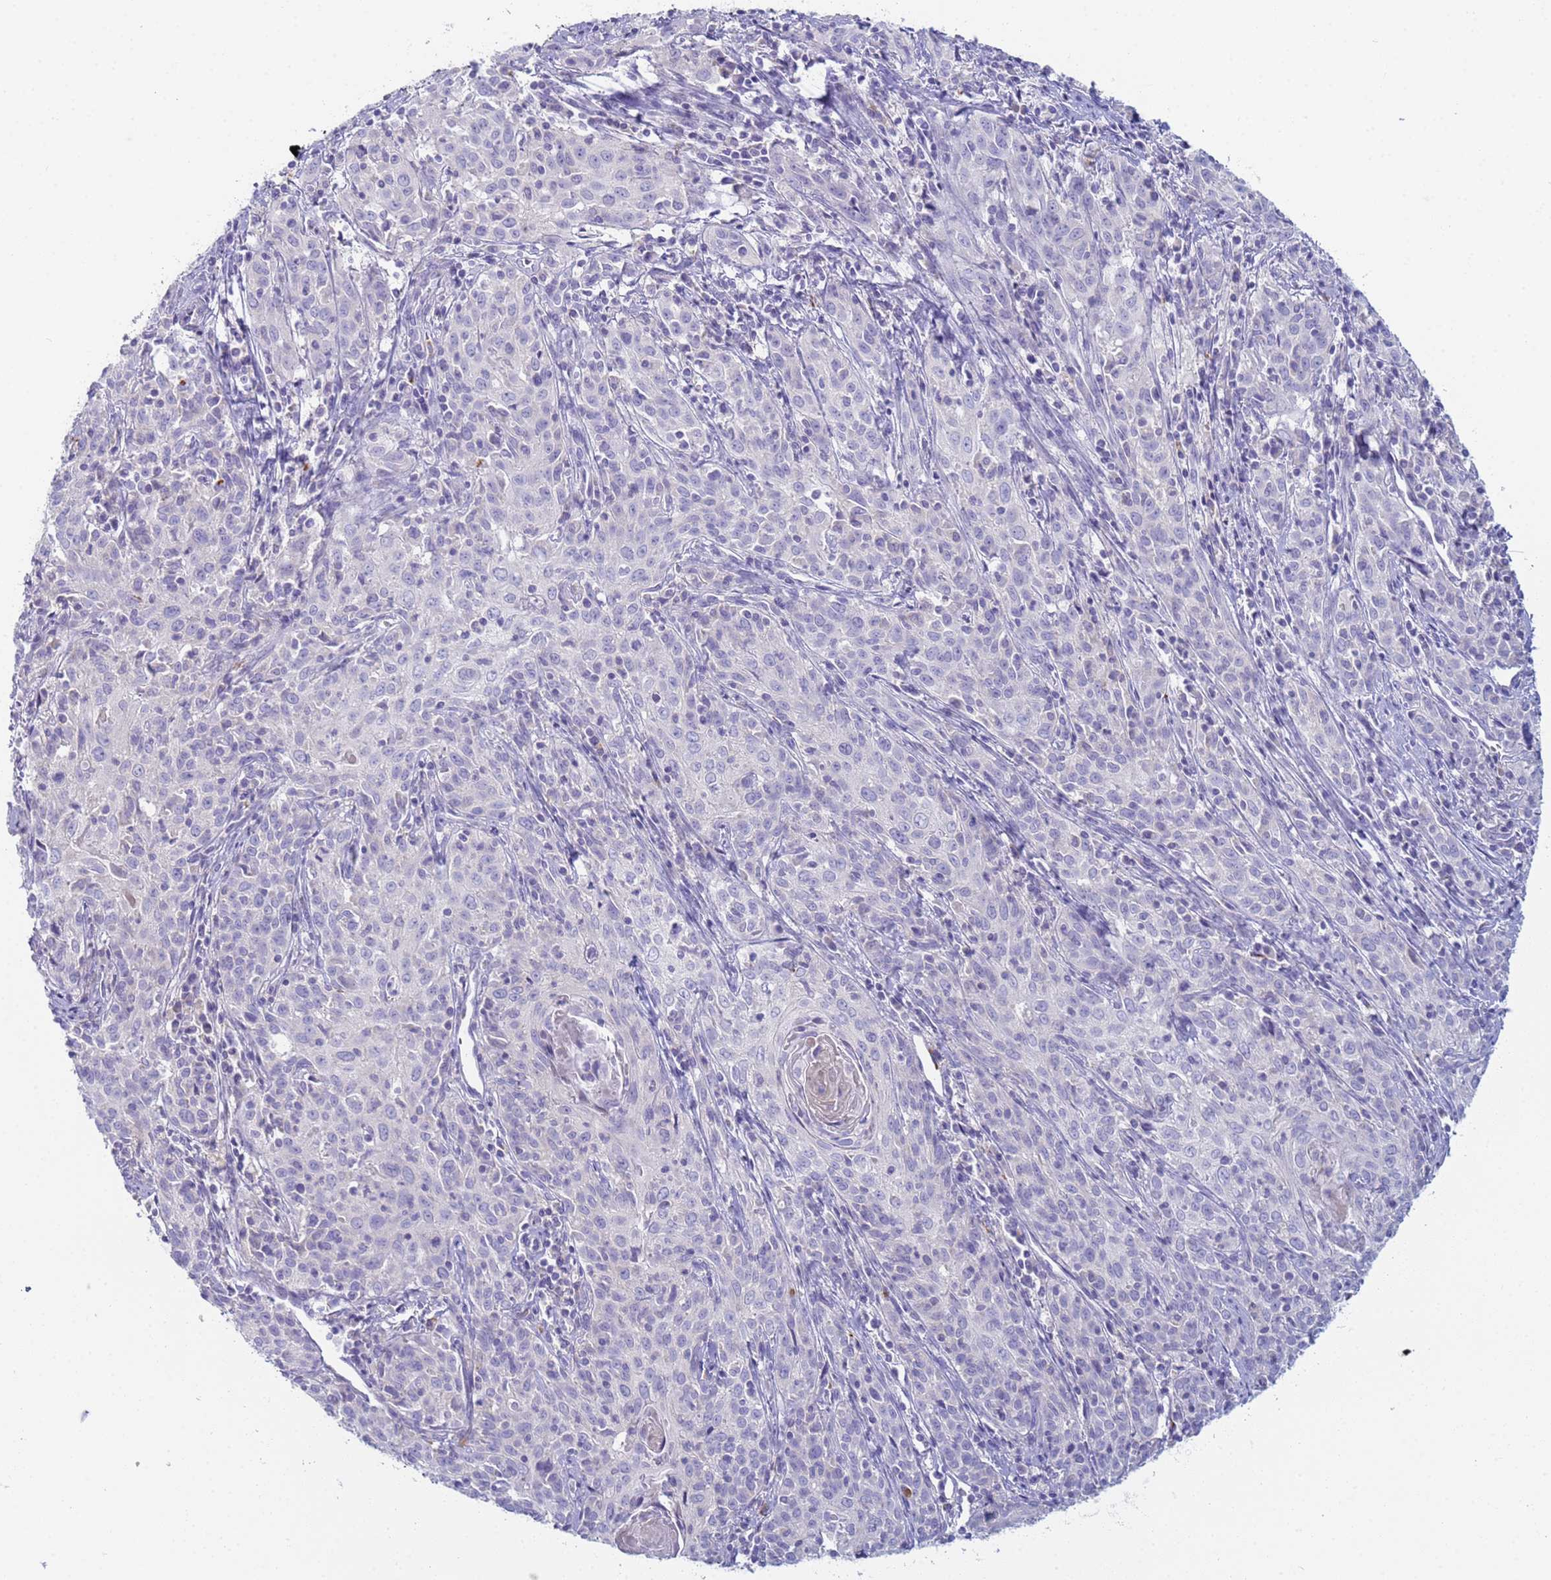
{"staining": {"intensity": "negative", "quantity": "none", "location": "none"}, "tissue": "cervical cancer", "cell_type": "Tumor cells", "image_type": "cancer", "snomed": [{"axis": "morphology", "description": "Squamous cell carcinoma, NOS"}, {"axis": "topography", "description": "Cervix"}], "caption": "High magnification brightfield microscopy of cervical cancer (squamous cell carcinoma) stained with DAB (3,3'-diaminobenzidine) (brown) and counterstained with hematoxylin (blue): tumor cells show no significant positivity.", "gene": "CR1", "patient": {"sex": "female", "age": 57}}